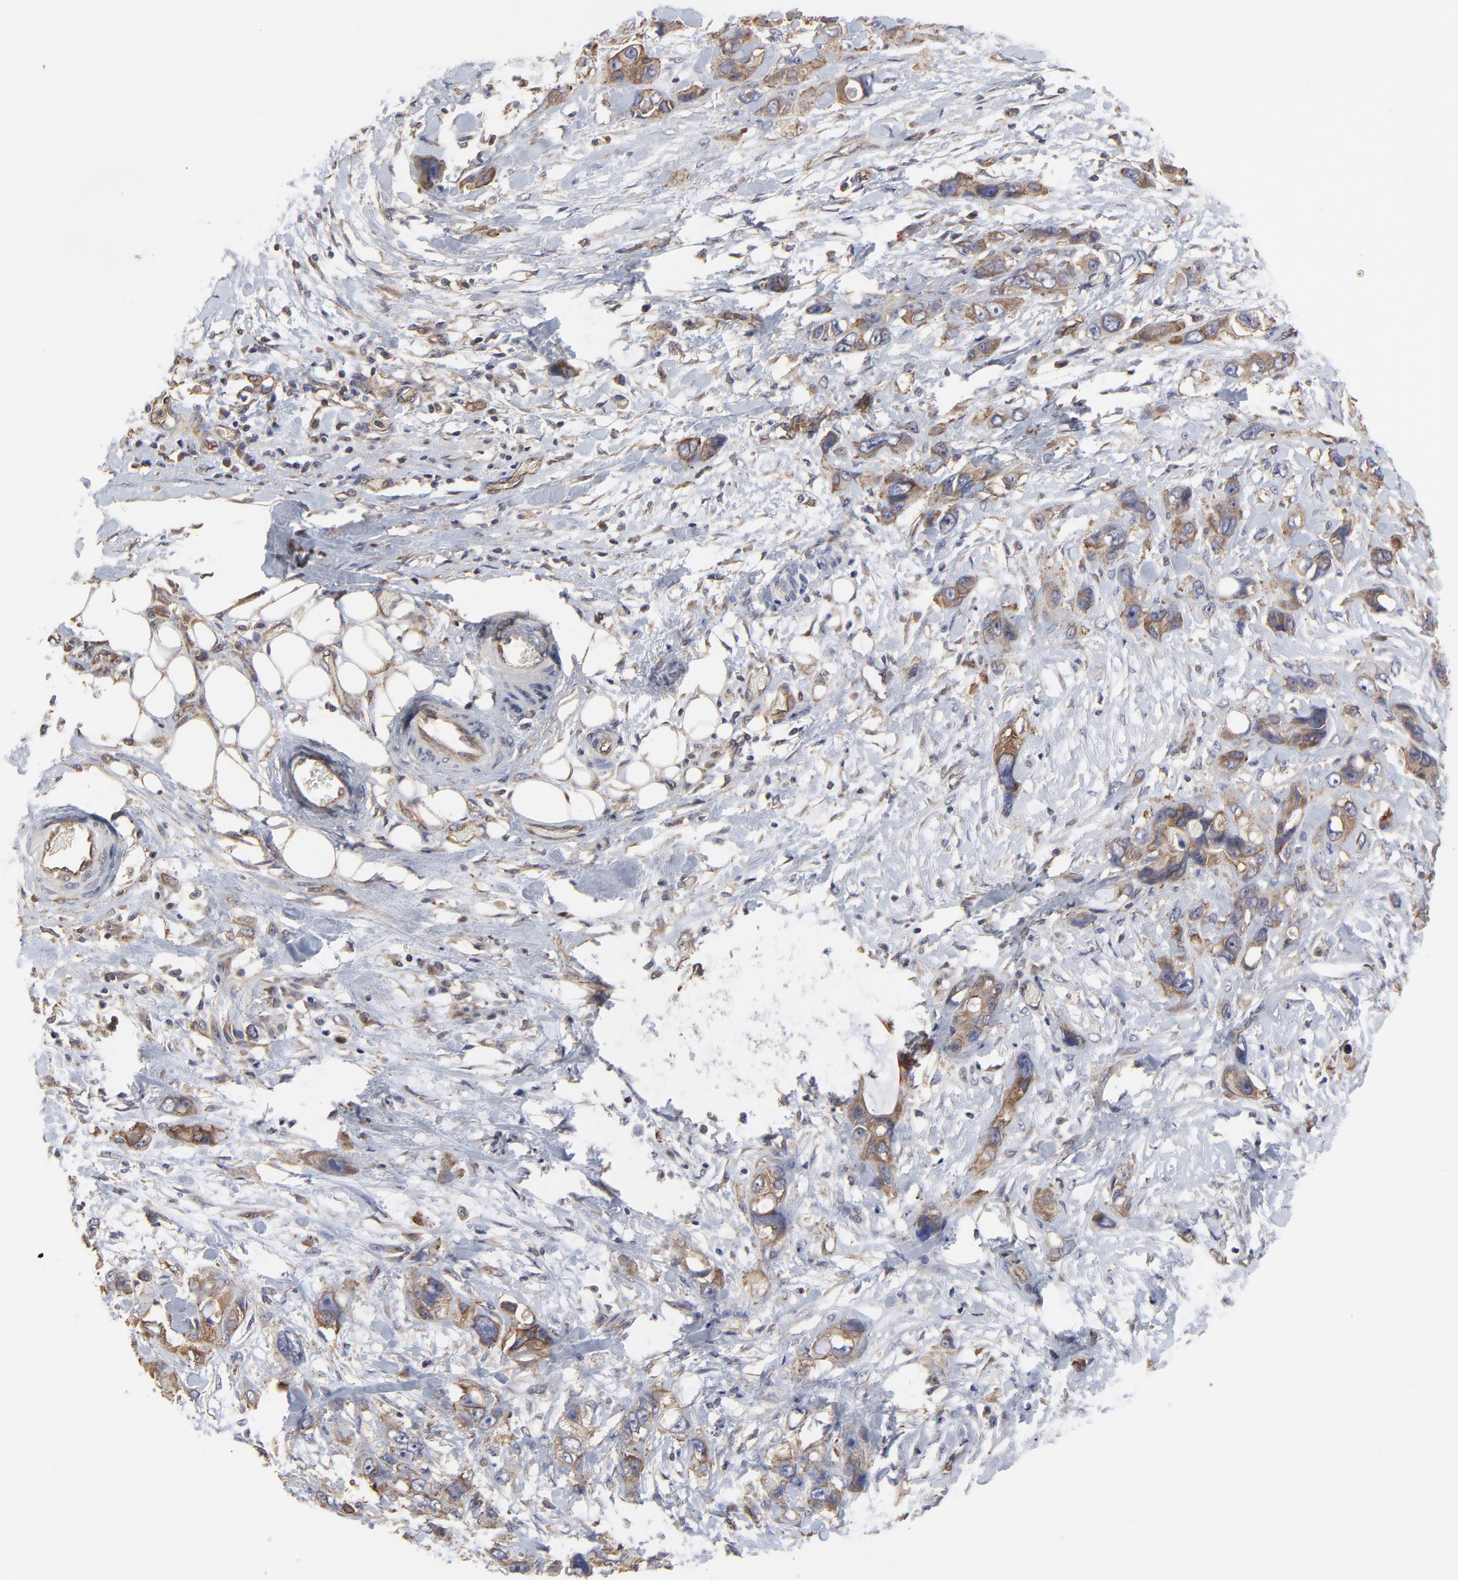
{"staining": {"intensity": "moderate", "quantity": ">75%", "location": "cytoplasmic/membranous"}, "tissue": "stomach cancer", "cell_type": "Tumor cells", "image_type": "cancer", "snomed": [{"axis": "morphology", "description": "Adenocarcinoma, NOS"}, {"axis": "topography", "description": "Stomach, upper"}], "caption": "The photomicrograph reveals immunohistochemical staining of stomach cancer (adenocarcinoma). There is moderate cytoplasmic/membranous staining is seen in approximately >75% of tumor cells.", "gene": "ARMT1", "patient": {"sex": "male", "age": 47}}